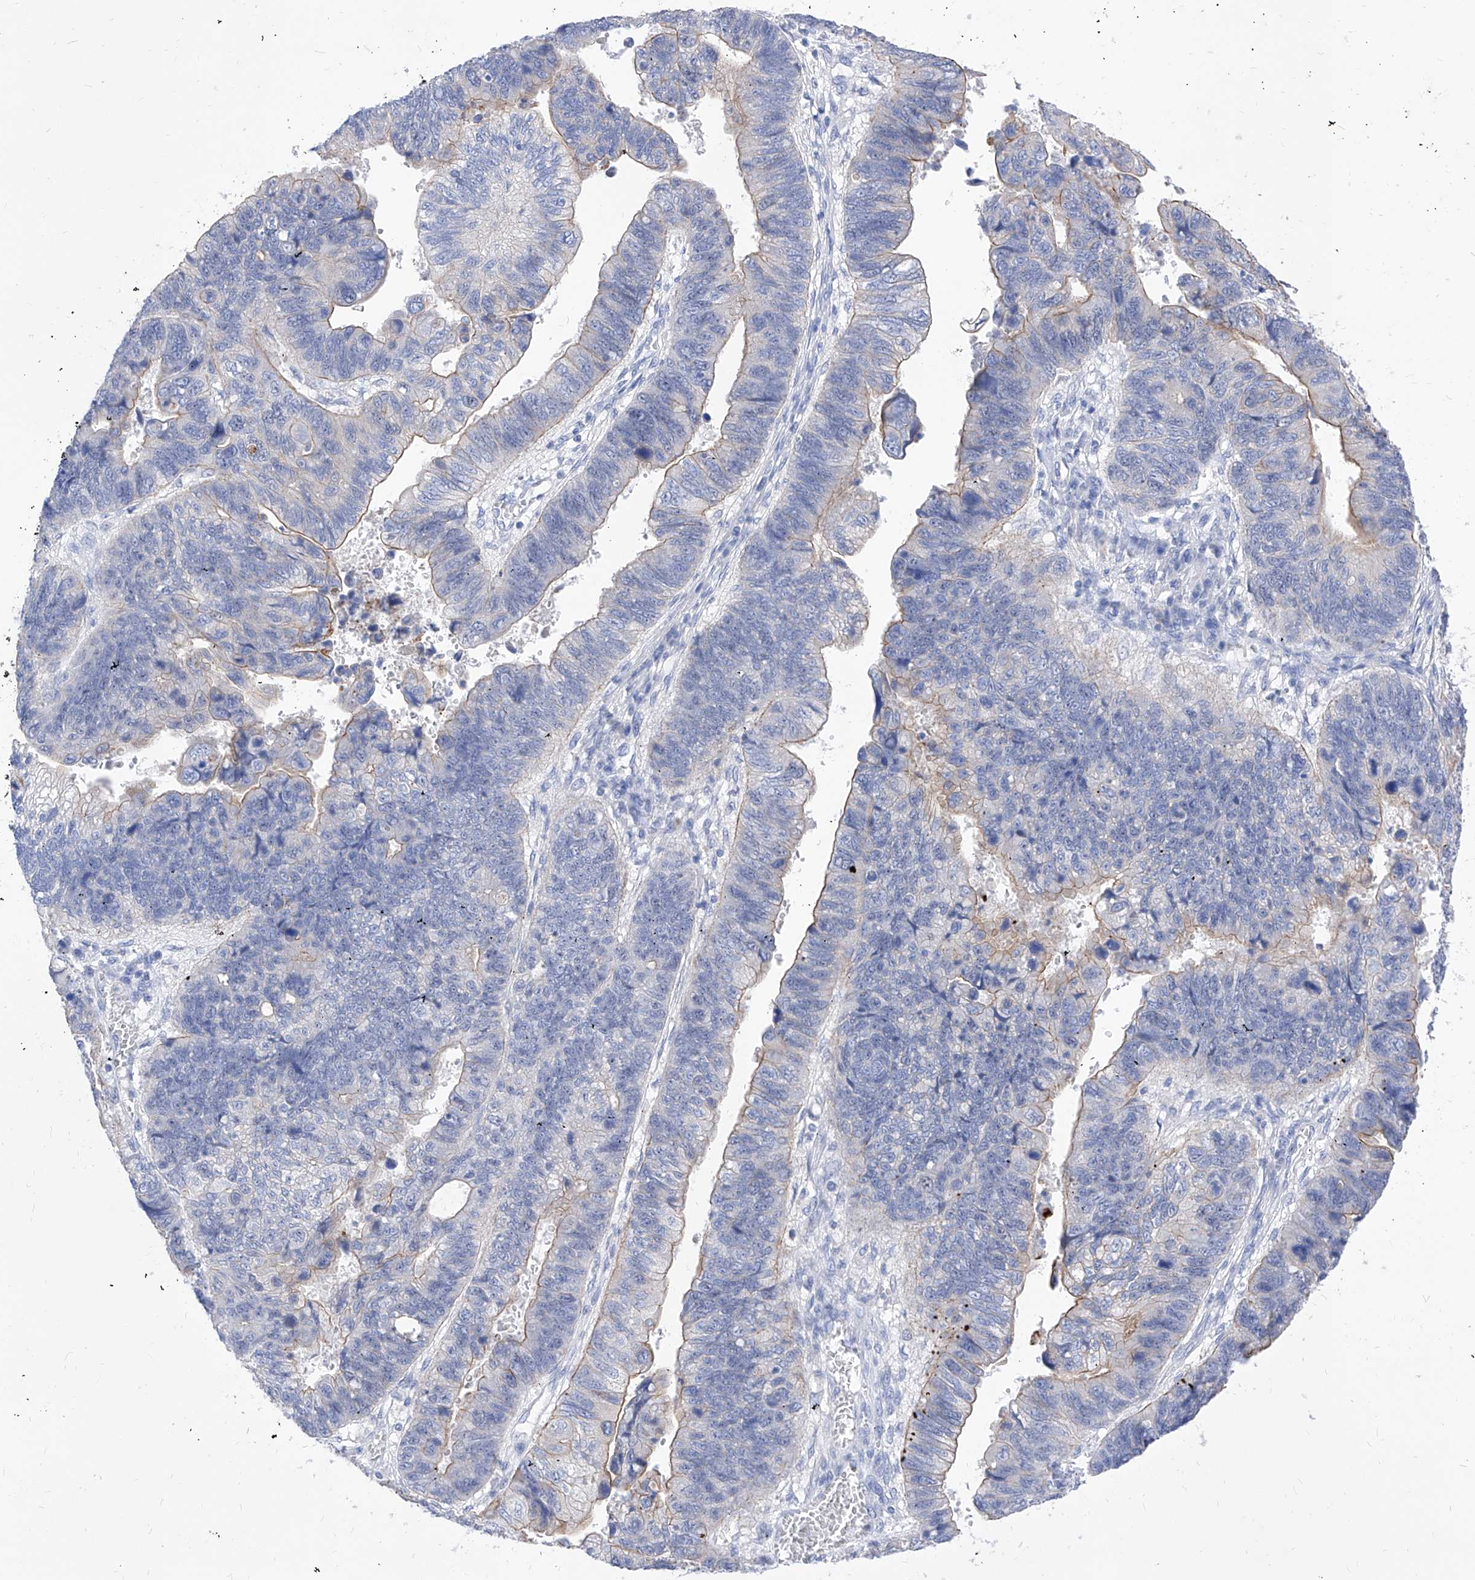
{"staining": {"intensity": "weak", "quantity": "<25%", "location": "cytoplasmic/membranous"}, "tissue": "stomach cancer", "cell_type": "Tumor cells", "image_type": "cancer", "snomed": [{"axis": "morphology", "description": "Adenocarcinoma, NOS"}, {"axis": "topography", "description": "Stomach"}], "caption": "Tumor cells show no significant protein staining in stomach cancer.", "gene": "VAX1", "patient": {"sex": "male", "age": 59}}